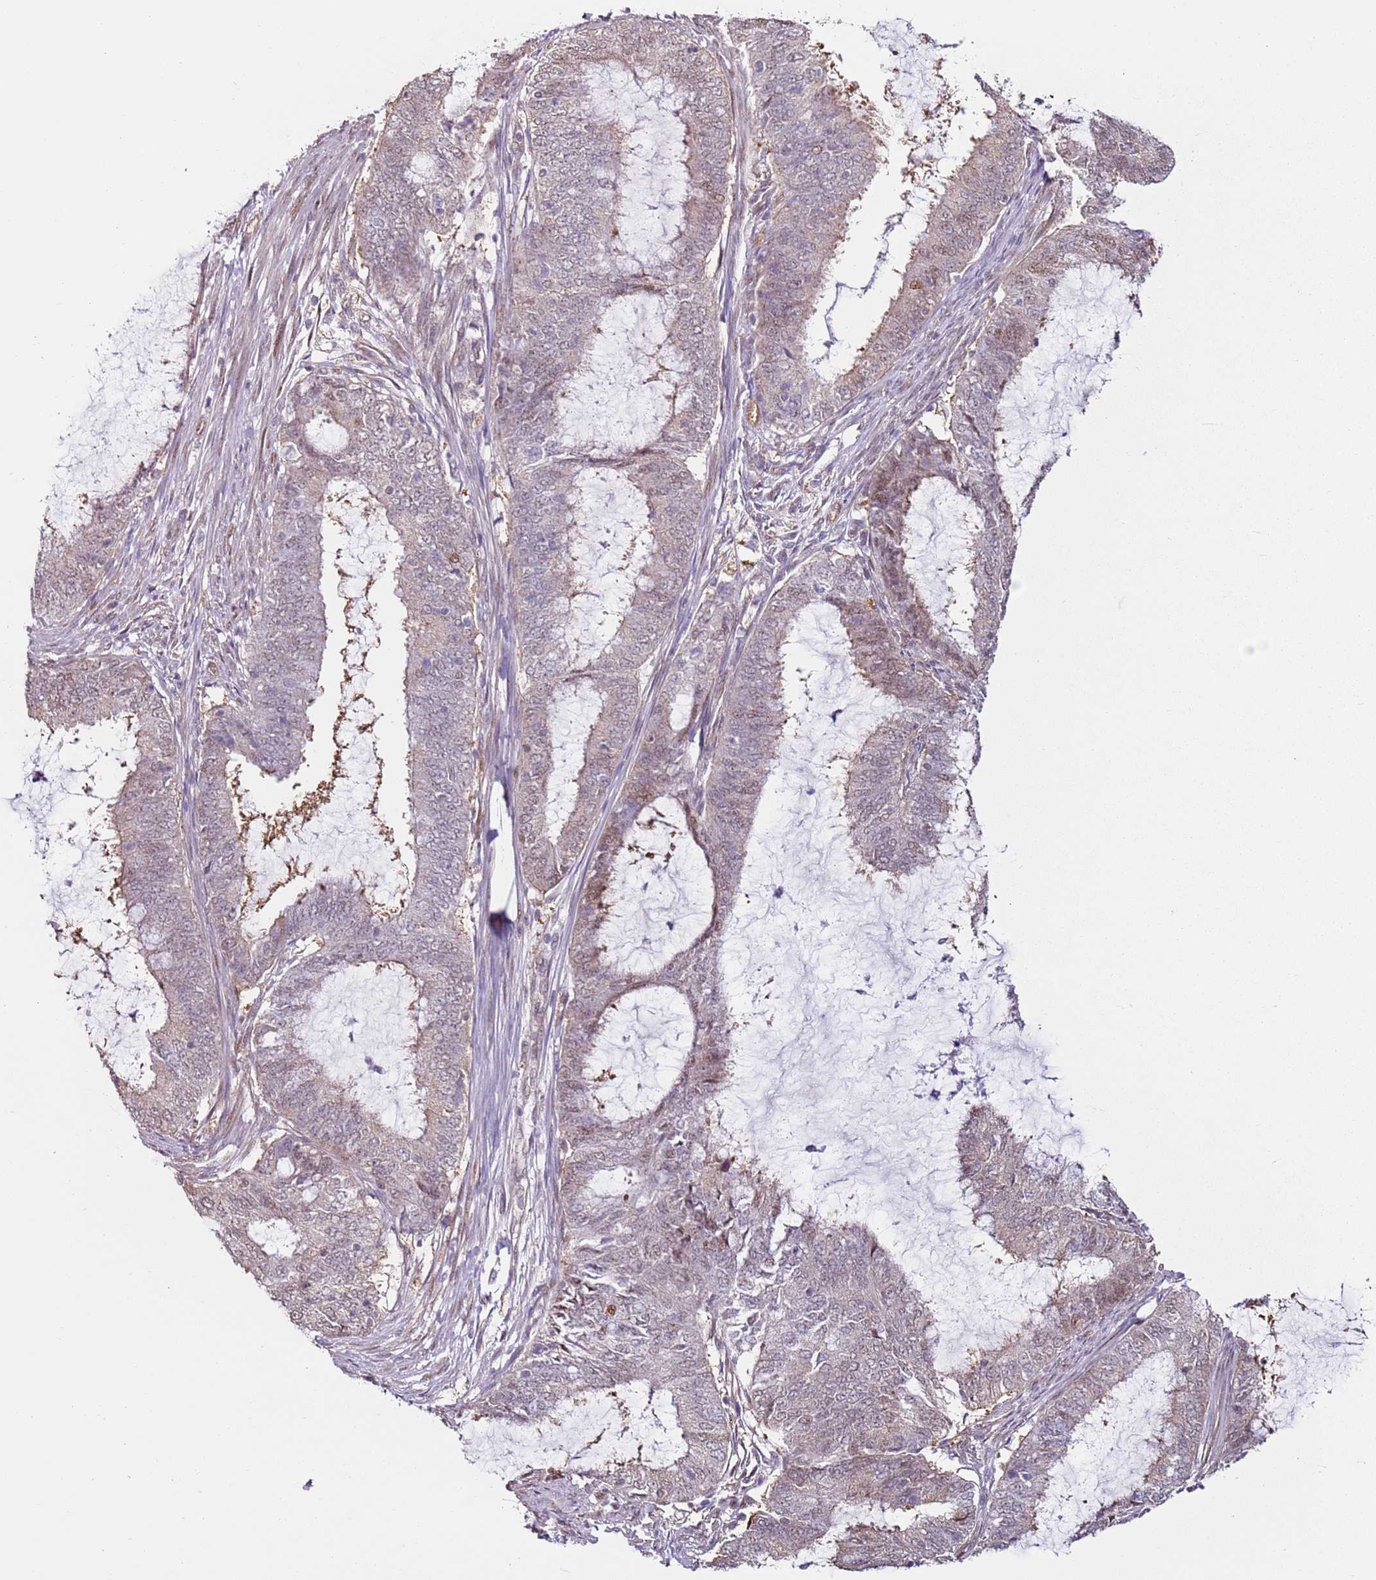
{"staining": {"intensity": "moderate", "quantity": "<25%", "location": "nuclear"}, "tissue": "endometrial cancer", "cell_type": "Tumor cells", "image_type": "cancer", "snomed": [{"axis": "morphology", "description": "Adenocarcinoma, NOS"}, {"axis": "topography", "description": "Endometrium"}], "caption": "Human endometrial adenocarcinoma stained for a protein (brown) displays moderate nuclear positive staining in approximately <25% of tumor cells.", "gene": "PSMD4", "patient": {"sex": "female", "age": 51}}